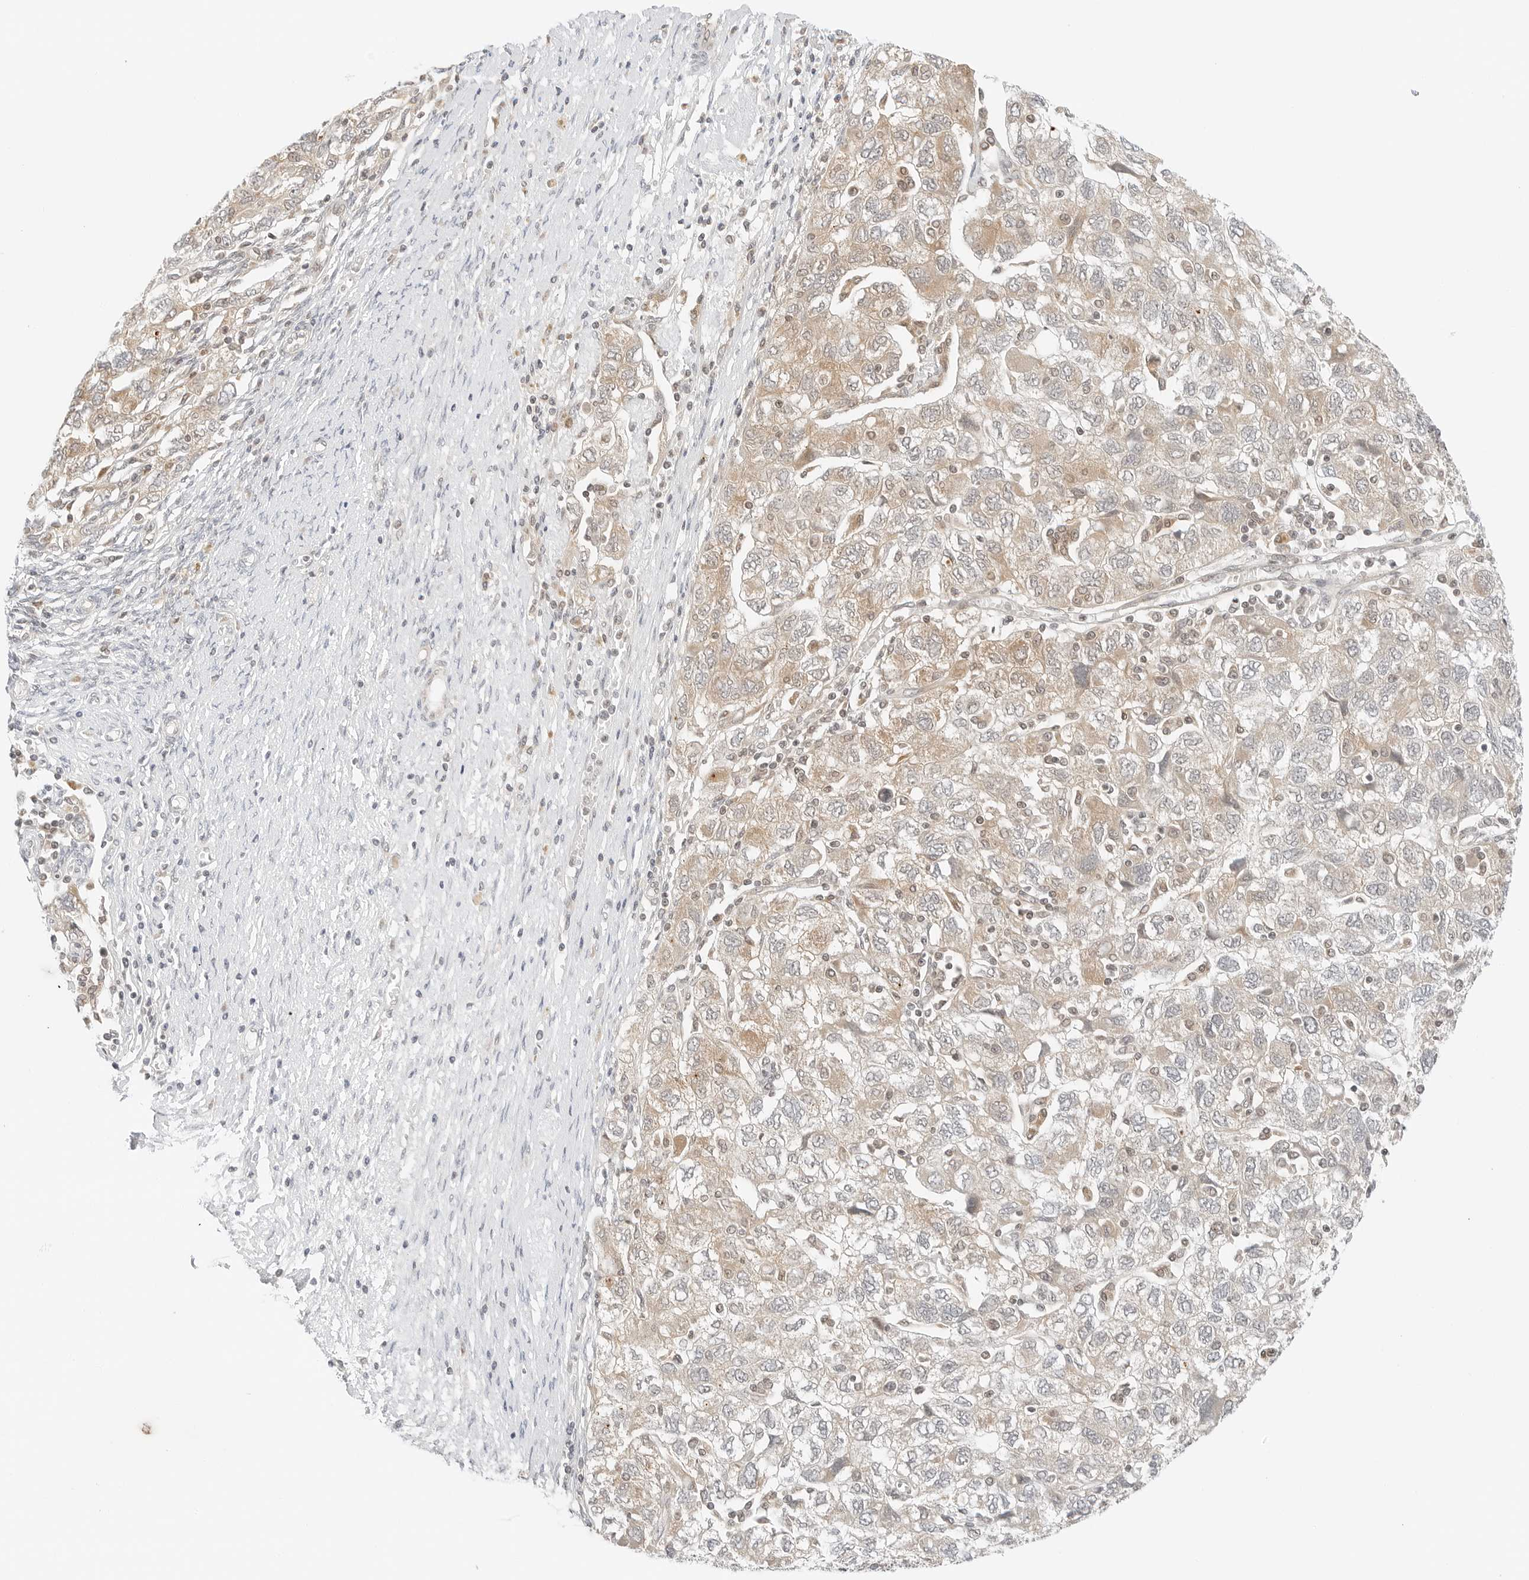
{"staining": {"intensity": "weak", "quantity": "25%-75%", "location": "cytoplasmic/membranous"}, "tissue": "ovarian cancer", "cell_type": "Tumor cells", "image_type": "cancer", "snomed": [{"axis": "morphology", "description": "Carcinoma, NOS"}, {"axis": "morphology", "description": "Cystadenocarcinoma, serous, NOS"}, {"axis": "topography", "description": "Ovary"}], "caption": "Ovarian cancer (serous cystadenocarcinoma) was stained to show a protein in brown. There is low levels of weak cytoplasmic/membranous expression in approximately 25%-75% of tumor cells.", "gene": "IQCC", "patient": {"sex": "female", "age": 69}}